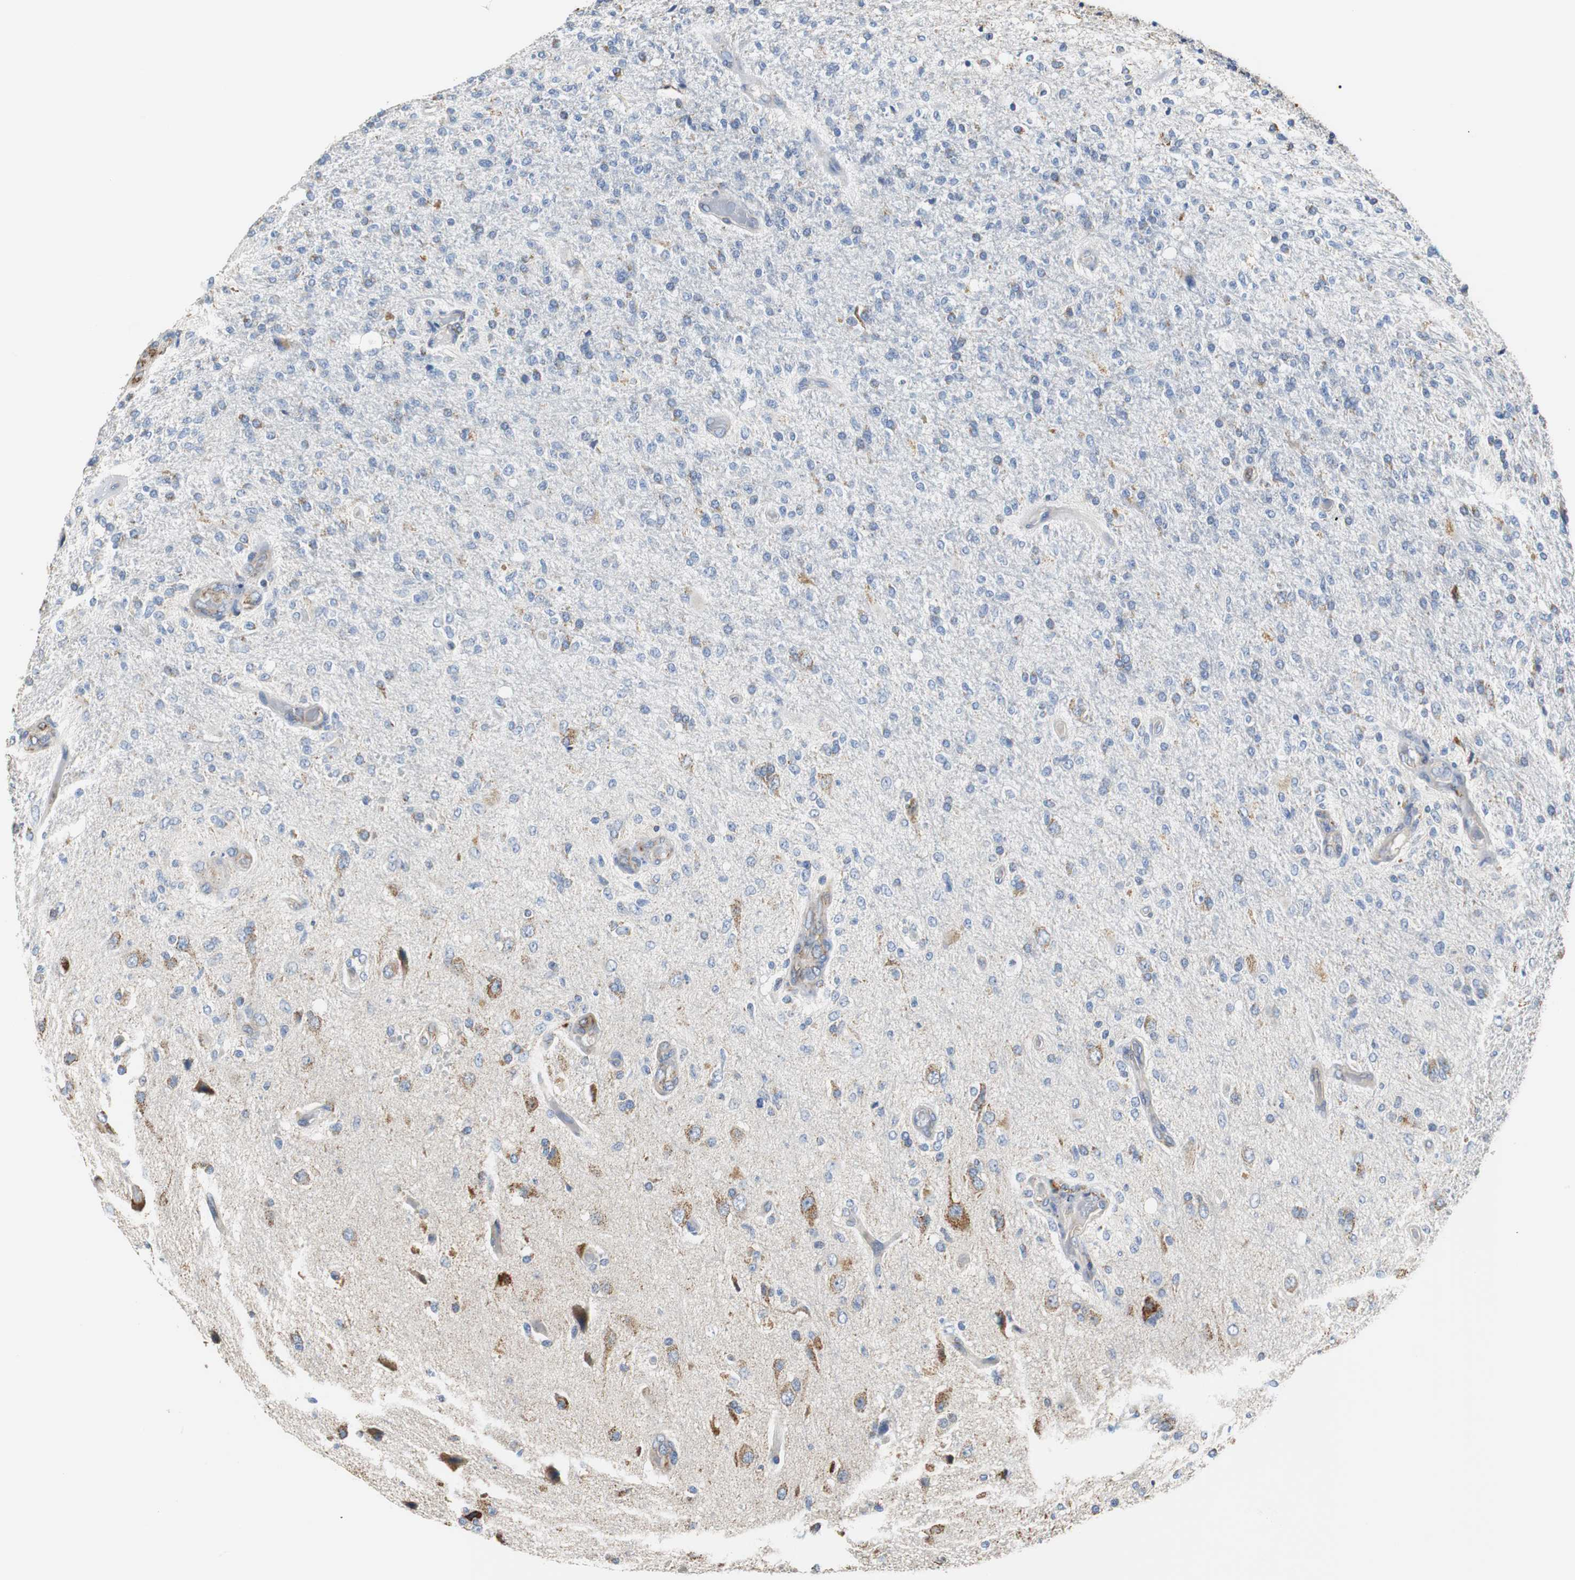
{"staining": {"intensity": "moderate", "quantity": "<25%", "location": "cytoplasmic/membranous"}, "tissue": "glioma", "cell_type": "Tumor cells", "image_type": "cancer", "snomed": [{"axis": "morphology", "description": "Normal tissue, NOS"}, {"axis": "morphology", "description": "Glioma, malignant, High grade"}, {"axis": "topography", "description": "Cerebral cortex"}], "caption": "Brown immunohistochemical staining in human glioma demonstrates moderate cytoplasmic/membranous positivity in about <25% of tumor cells.", "gene": "PCK1", "patient": {"sex": "male", "age": 77}}